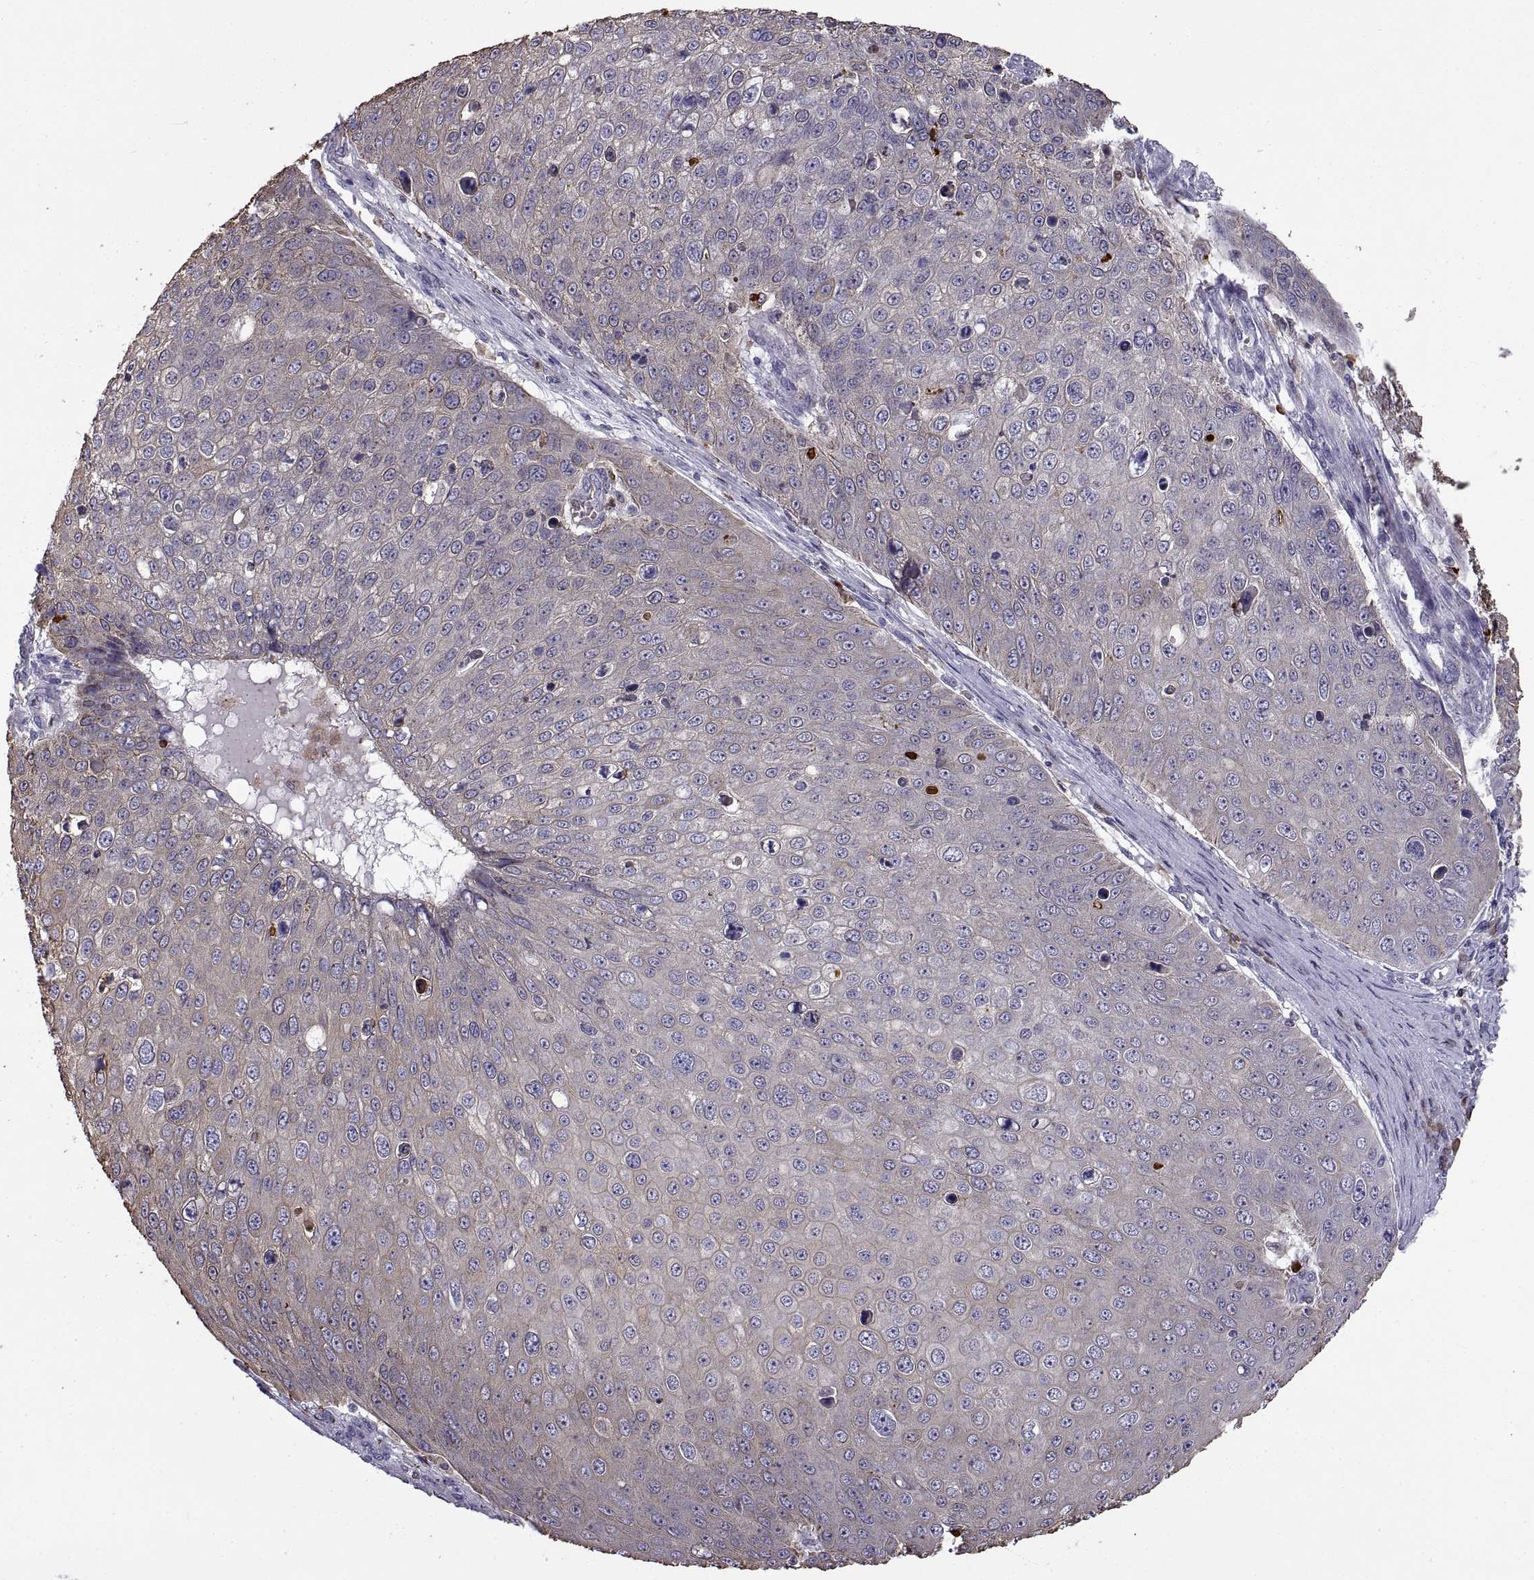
{"staining": {"intensity": "negative", "quantity": "none", "location": "none"}, "tissue": "skin cancer", "cell_type": "Tumor cells", "image_type": "cancer", "snomed": [{"axis": "morphology", "description": "Squamous cell carcinoma, NOS"}, {"axis": "topography", "description": "Skin"}], "caption": "Tumor cells are negative for brown protein staining in skin cancer.", "gene": "DOK3", "patient": {"sex": "male", "age": 71}}